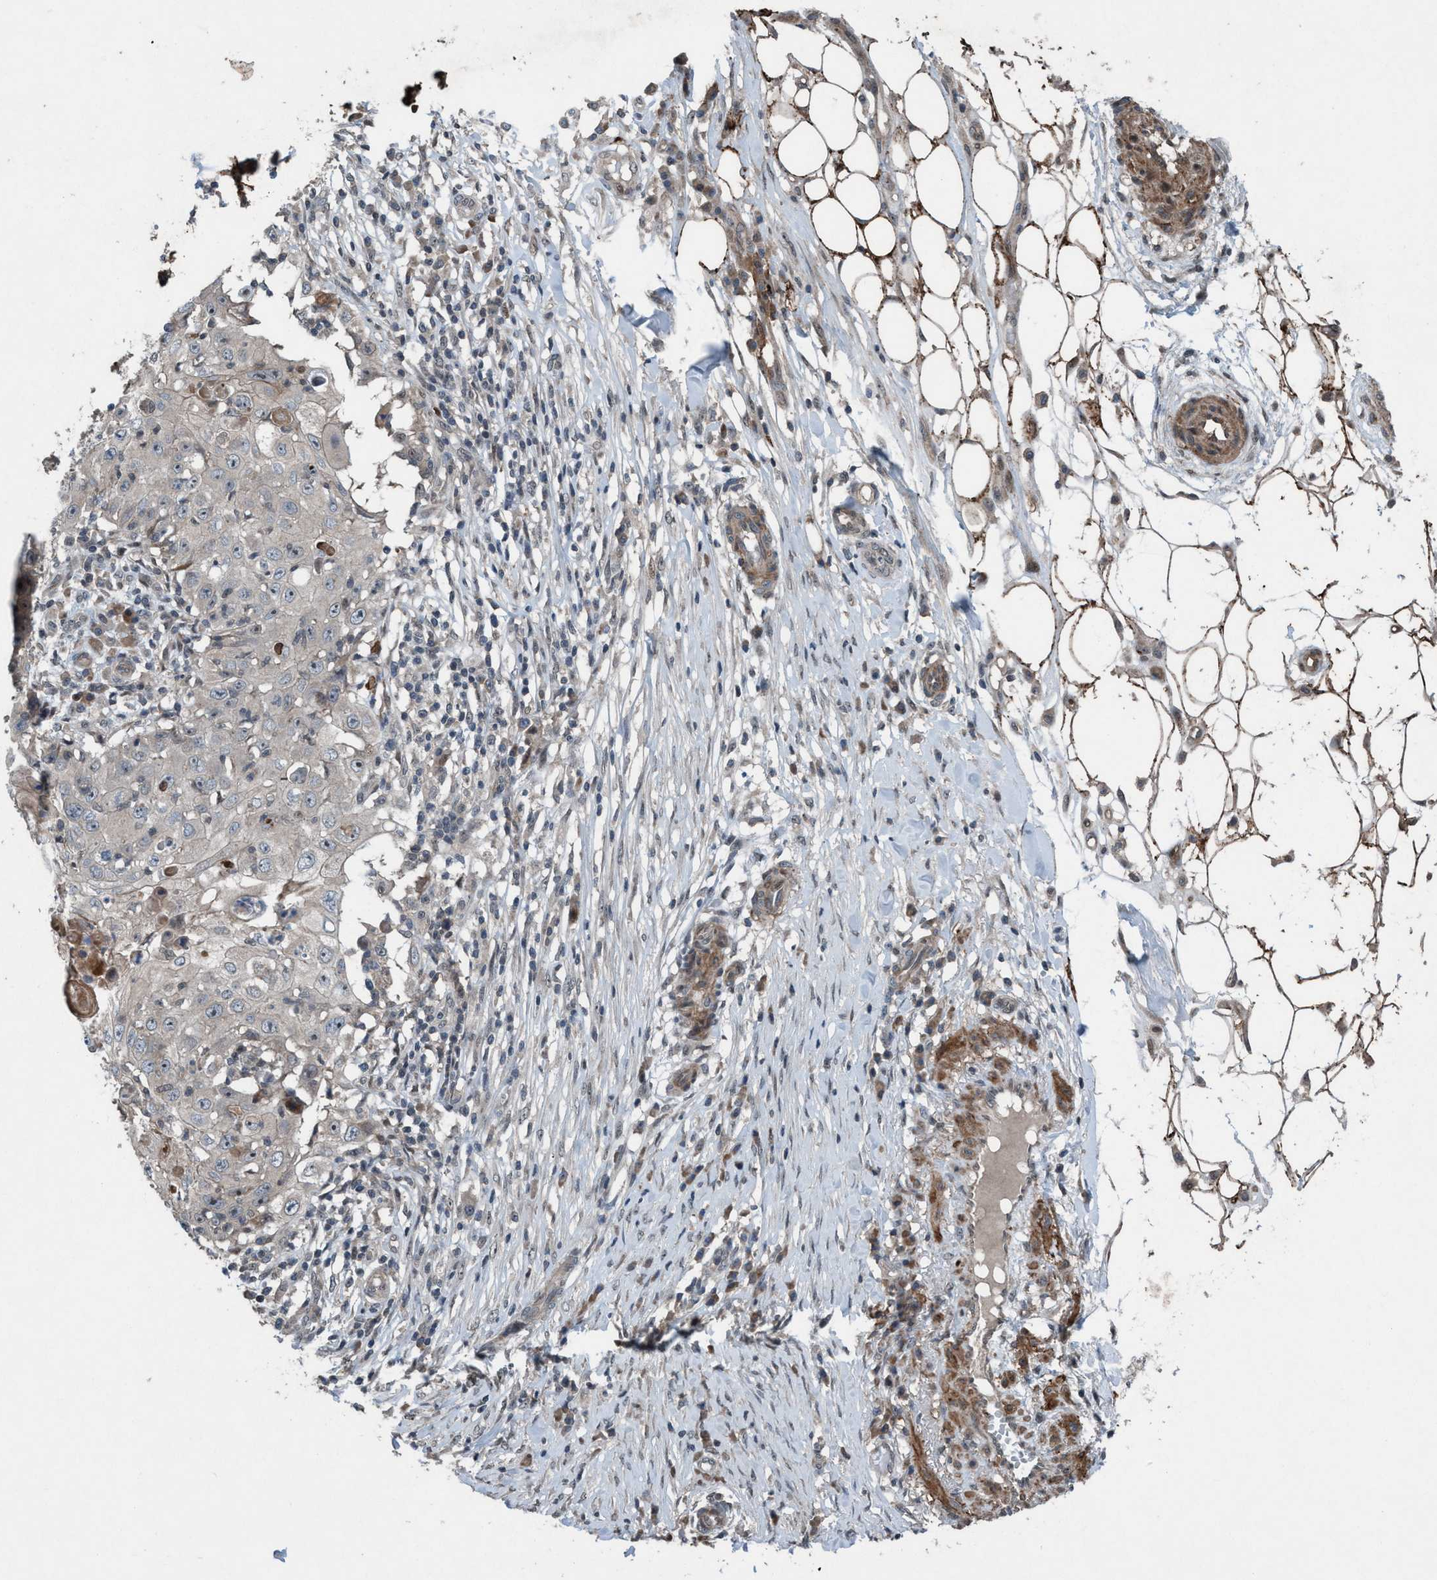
{"staining": {"intensity": "weak", "quantity": "<25%", "location": "nuclear"}, "tissue": "skin cancer", "cell_type": "Tumor cells", "image_type": "cancer", "snomed": [{"axis": "morphology", "description": "Squamous cell carcinoma, NOS"}, {"axis": "topography", "description": "Skin"}], "caption": "This is an IHC image of skin squamous cell carcinoma. There is no positivity in tumor cells.", "gene": "NISCH", "patient": {"sex": "male", "age": 86}}